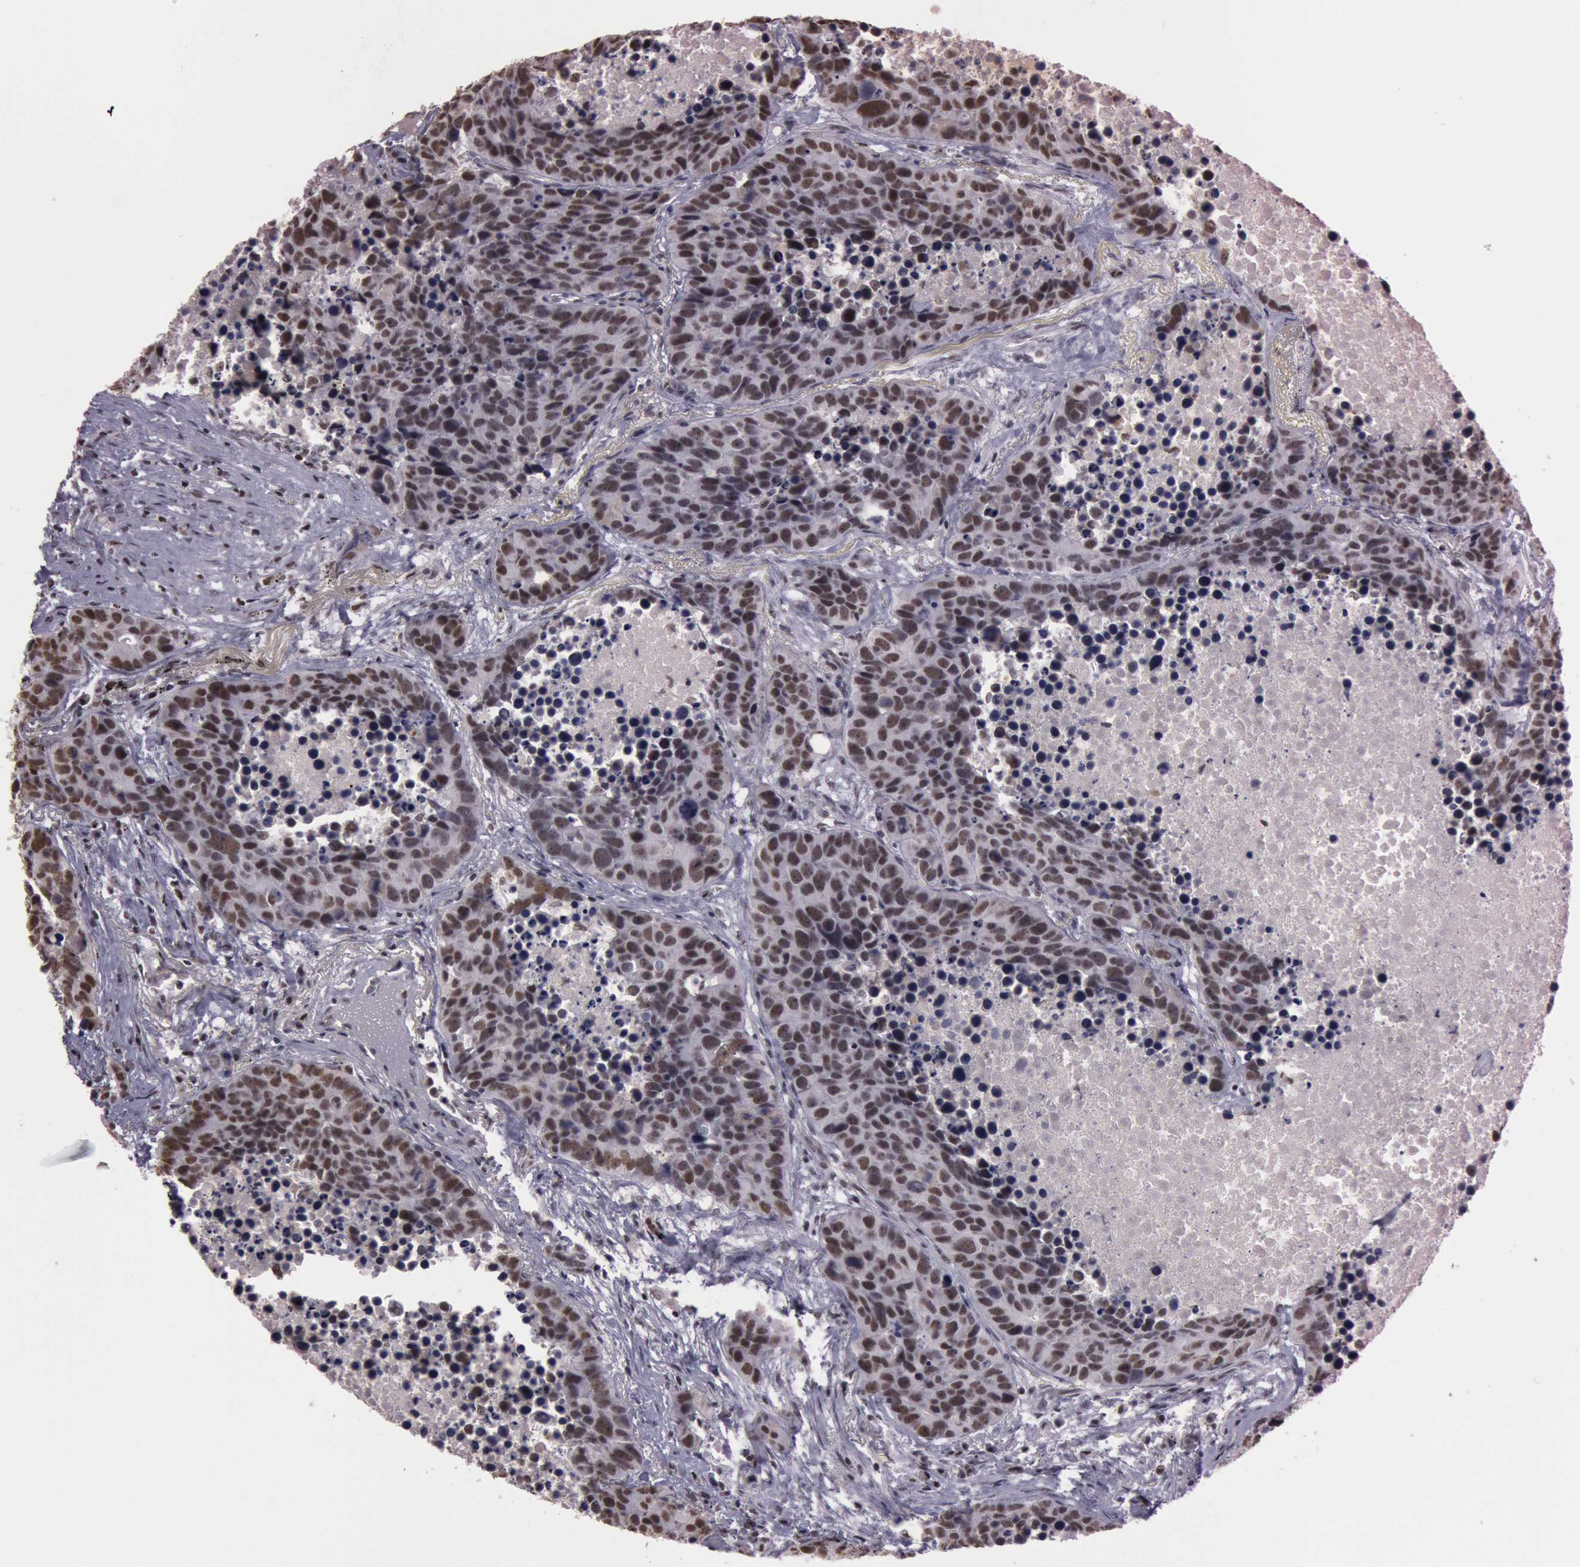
{"staining": {"intensity": "moderate", "quantity": ">75%", "location": "nuclear"}, "tissue": "lung cancer", "cell_type": "Tumor cells", "image_type": "cancer", "snomed": [{"axis": "morphology", "description": "Carcinoid, malignant, NOS"}, {"axis": "topography", "description": "Lung"}], "caption": "Tumor cells demonstrate medium levels of moderate nuclear staining in approximately >75% of cells in lung cancer (carcinoid (malignant)).", "gene": "TASL", "patient": {"sex": "male", "age": 60}}